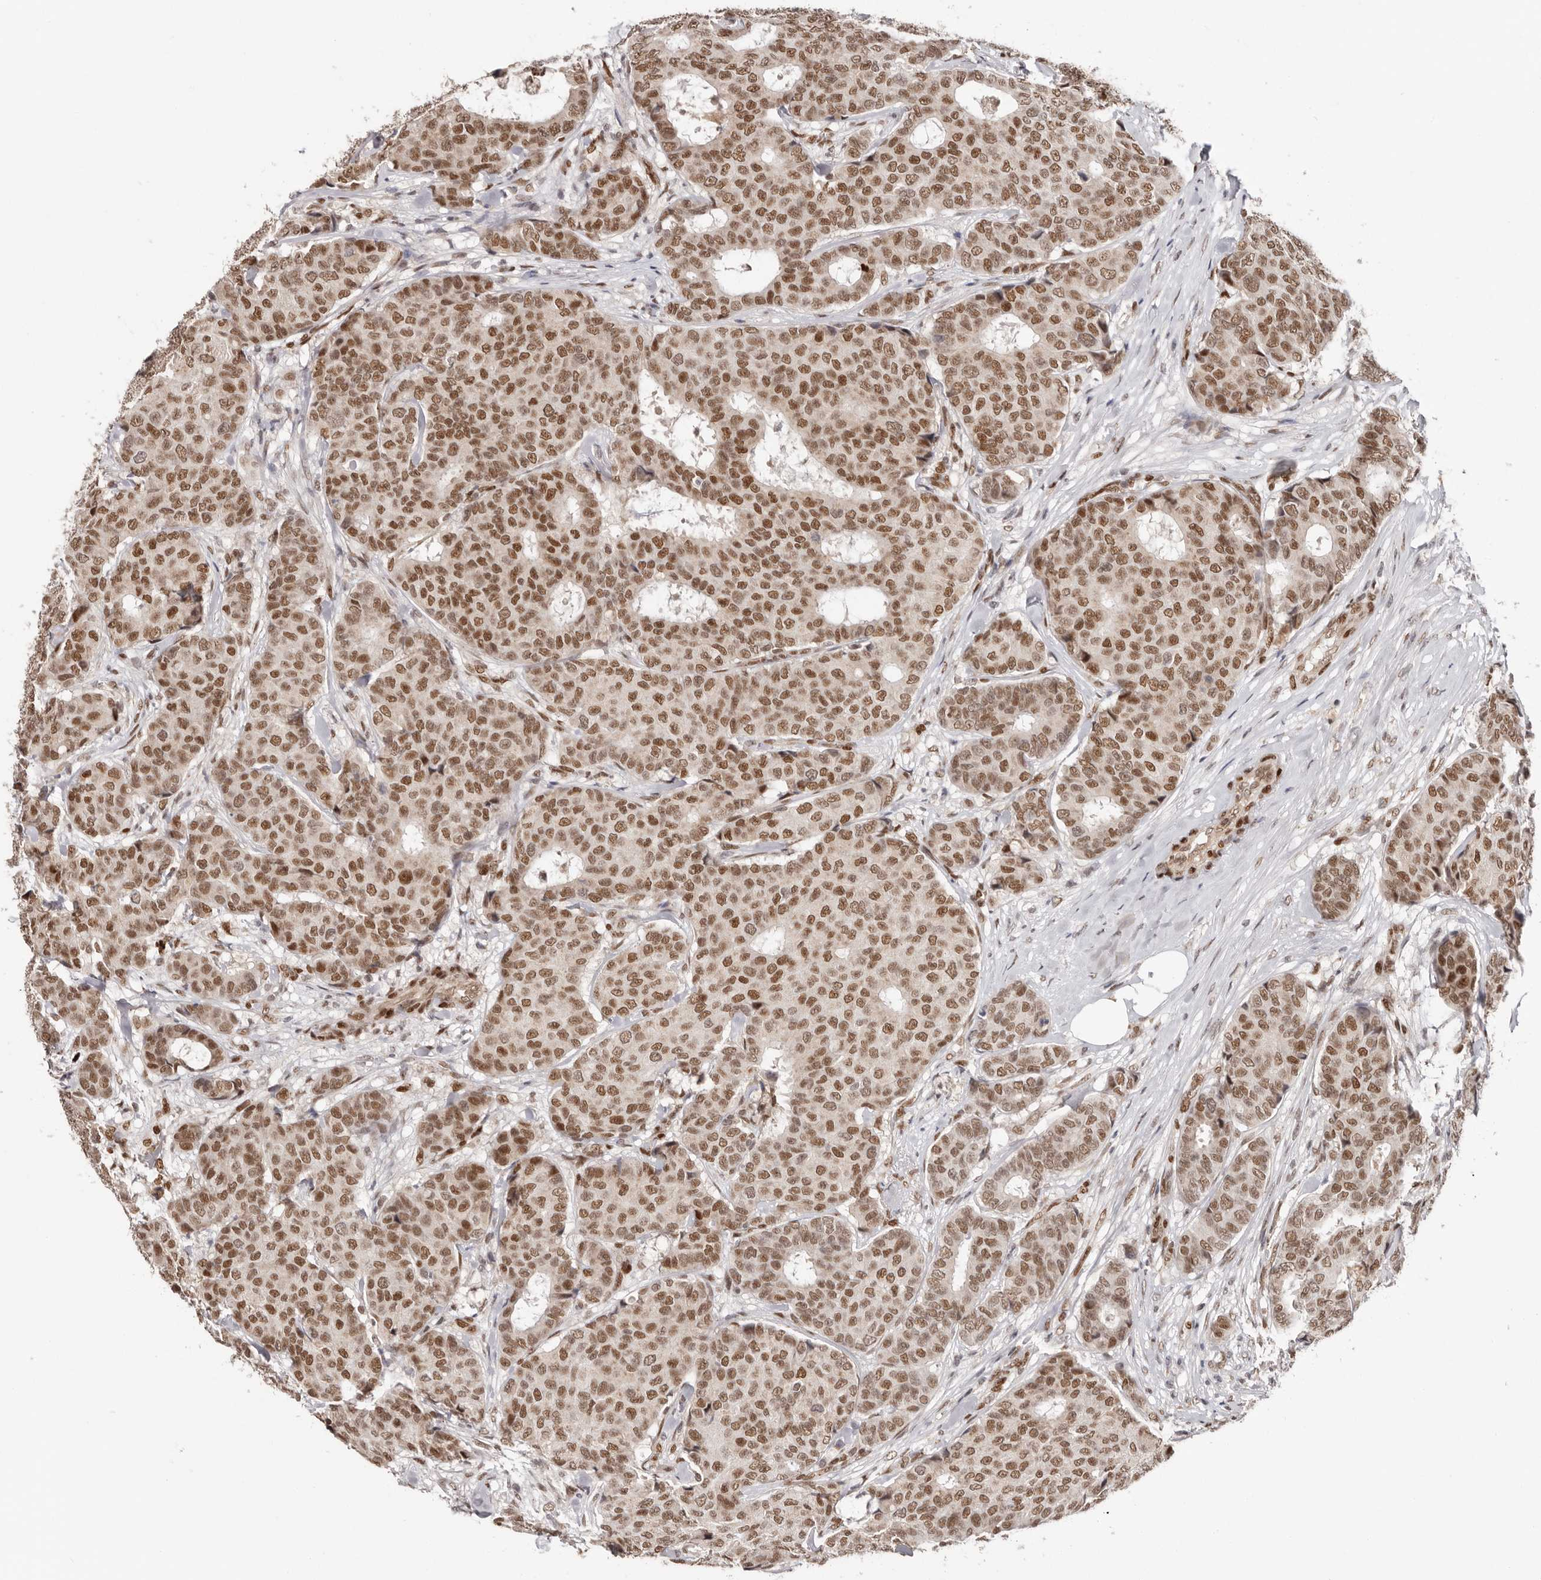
{"staining": {"intensity": "moderate", "quantity": ">75%", "location": "nuclear"}, "tissue": "breast cancer", "cell_type": "Tumor cells", "image_type": "cancer", "snomed": [{"axis": "morphology", "description": "Duct carcinoma"}, {"axis": "topography", "description": "Breast"}], "caption": "IHC of infiltrating ductal carcinoma (breast) exhibits medium levels of moderate nuclear expression in about >75% of tumor cells.", "gene": "SMAD7", "patient": {"sex": "female", "age": 75}}